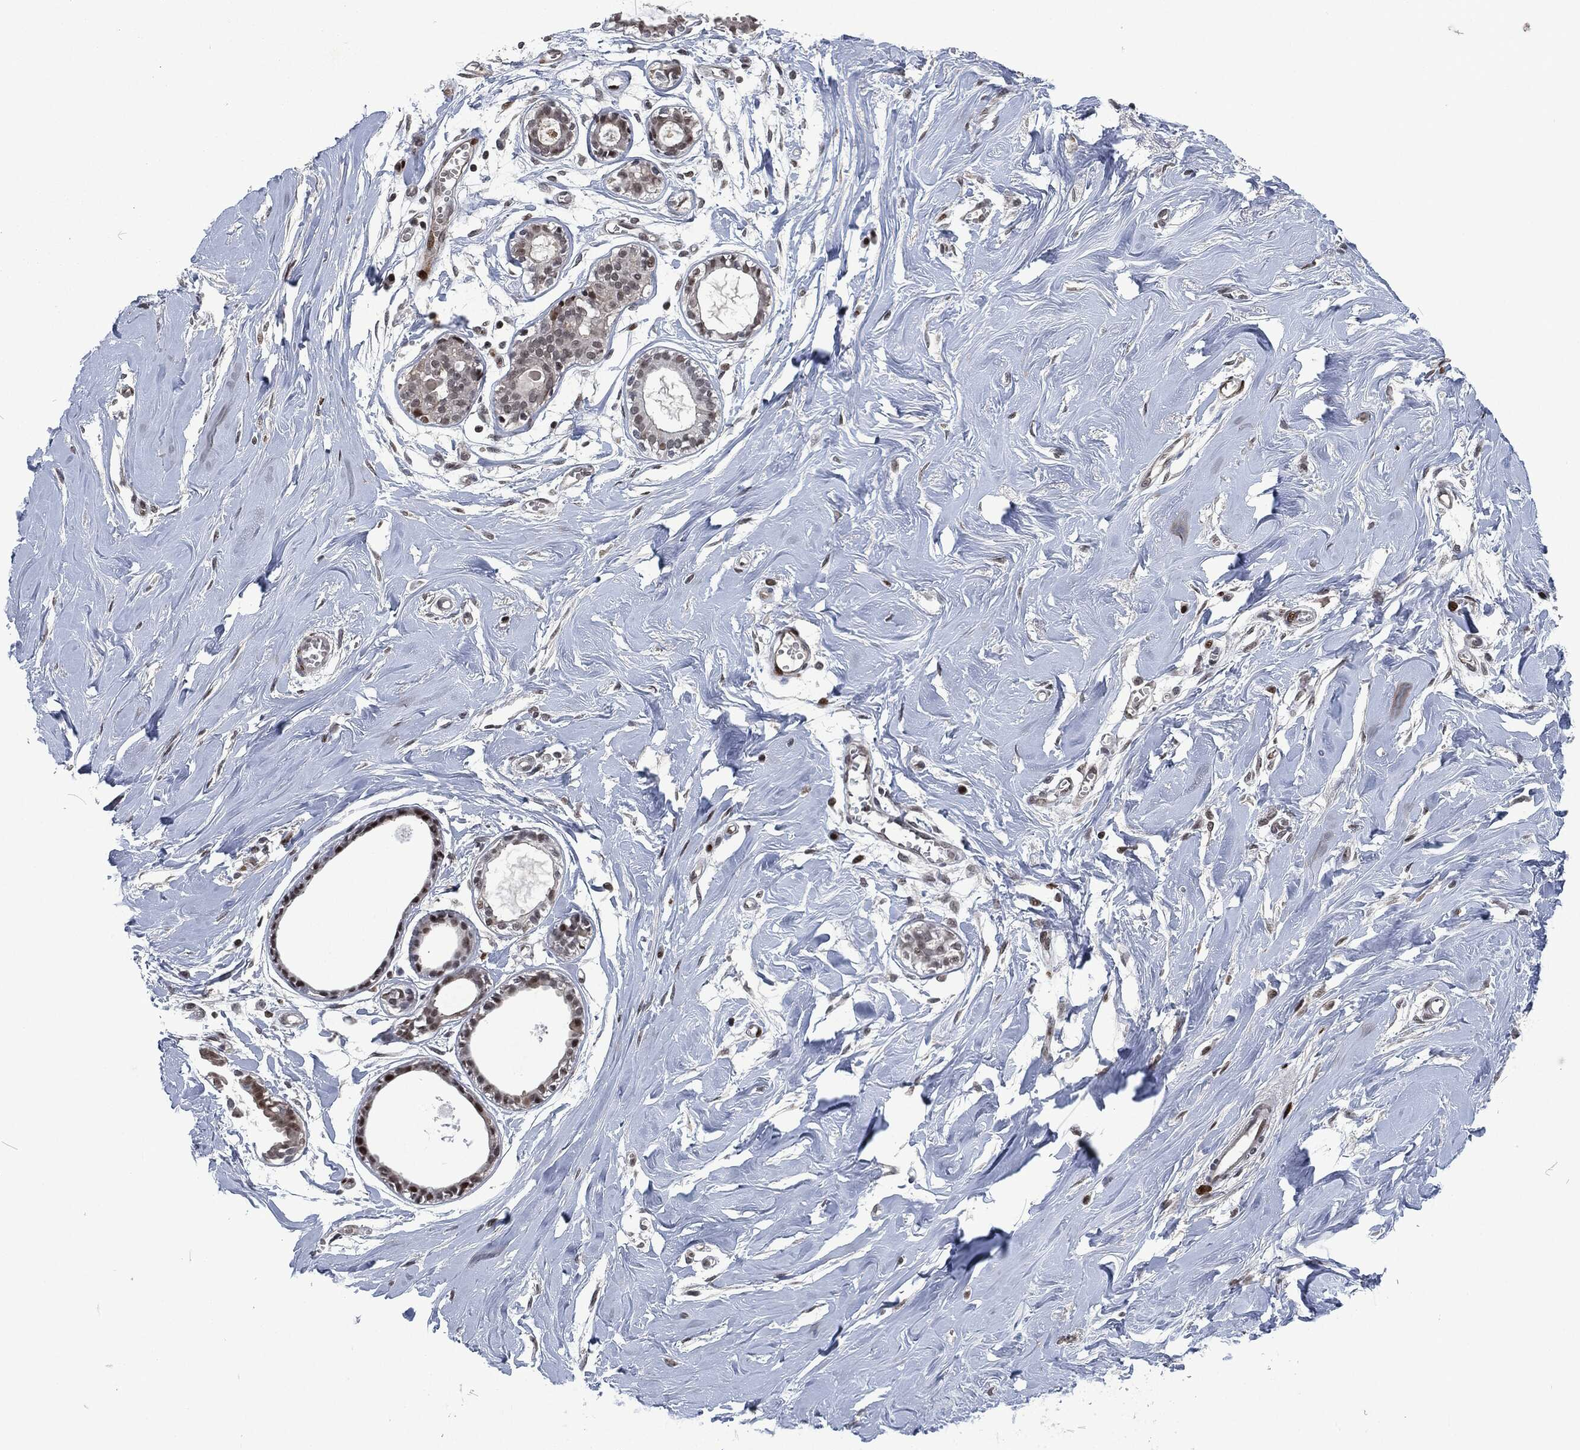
{"staining": {"intensity": "moderate", "quantity": "<25%", "location": "nuclear"}, "tissue": "soft tissue", "cell_type": "Fibroblasts", "image_type": "normal", "snomed": [{"axis": "morphology", "description": "Normal tissue, NOS"}, {"axis": "topography", "description": "Breast"}], "caption": "A high-resolution photomicrograph shows immunohistochemistry staining of unremarkable soft tissue, which shows moderate nuclear staining in approximately <25% of fibroblasts. The protein of interest is shown in brown color, while the nuclei are stained blue.", "gene": "EGFR", "patient": {"sex": "female", "age": 49}}